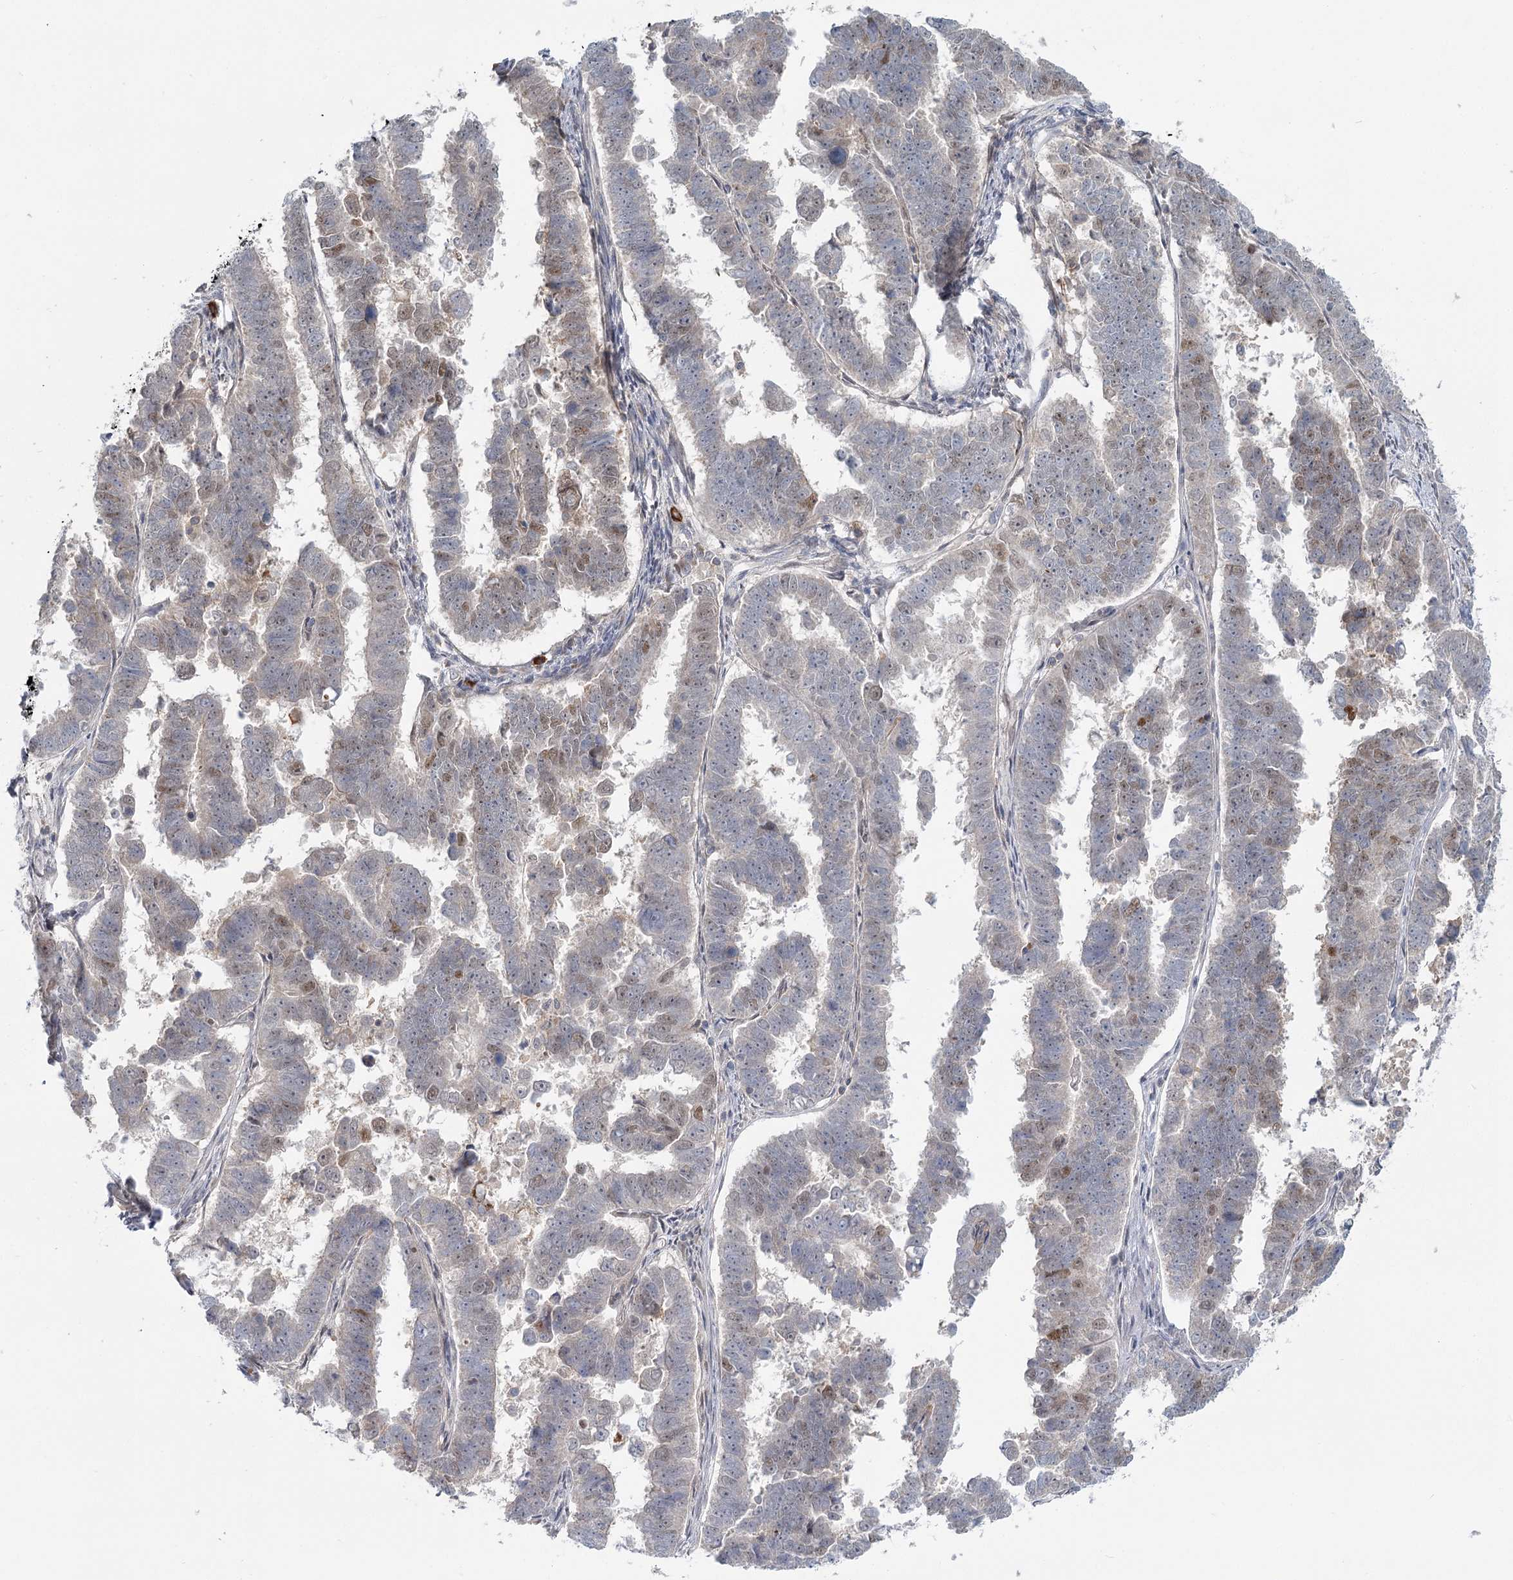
{"staining": {"intensity": "moderate", "quantity": "25%-75%", "location": "nuclear"}, "tissue": "endometrial cancer", "cell_type": "Tumor cells", "image_type": "cancer", "snomed": [{"axis": "morphology", "description": "Adenocarcinoma, NOS"}, {"axis": "topography", "description": "Endometrium"}], "caption": "Immunohistochemical staining of human adenocarcinoma (endometrial) reveals medium levels of moderate nuclear protein expression in about 25%-75% of tumor cells.", "gene": "USP11", "patient": {"sex": "female", "age": 75}}